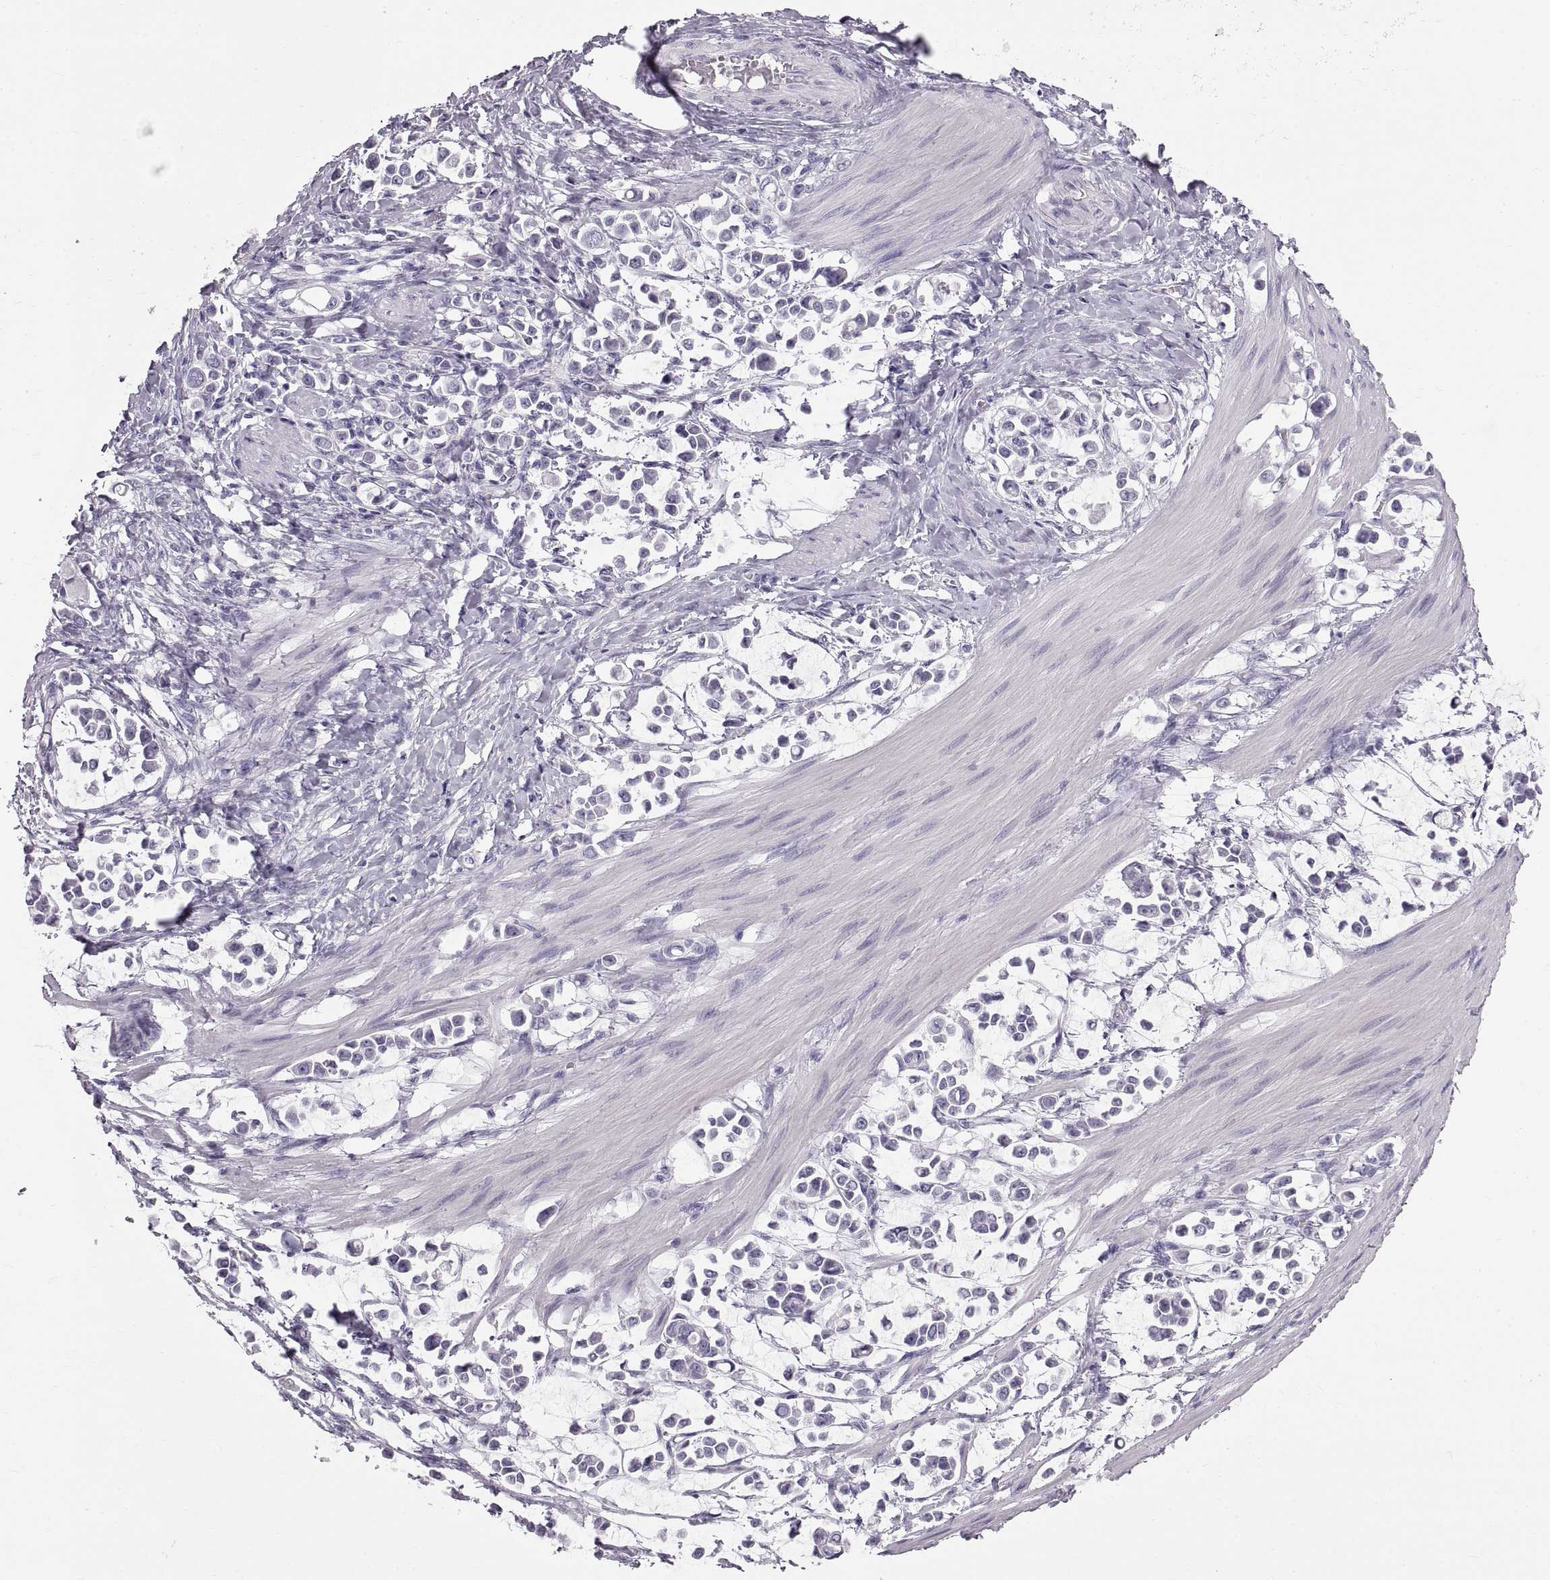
{"staining": {"intensity": "negative", "quantity": "none", "location": "none"}, "tissue": "stomach cancer", "cell_type": "Tumor cells", "image_type": "cancer", "snomed": [{"axis": "morphology", "description": "Adenocarcinoma, NOS"}, {"axis": "topography", "description": "Stomach"}], "caption": "Stomach cancer (adenocarcinoma) stained for a protein using immunohistochemistry (IHC) displays no positivity tumor cells.", "gene": "WFDC8", "patient": {"sex": "male", "age": 82}}